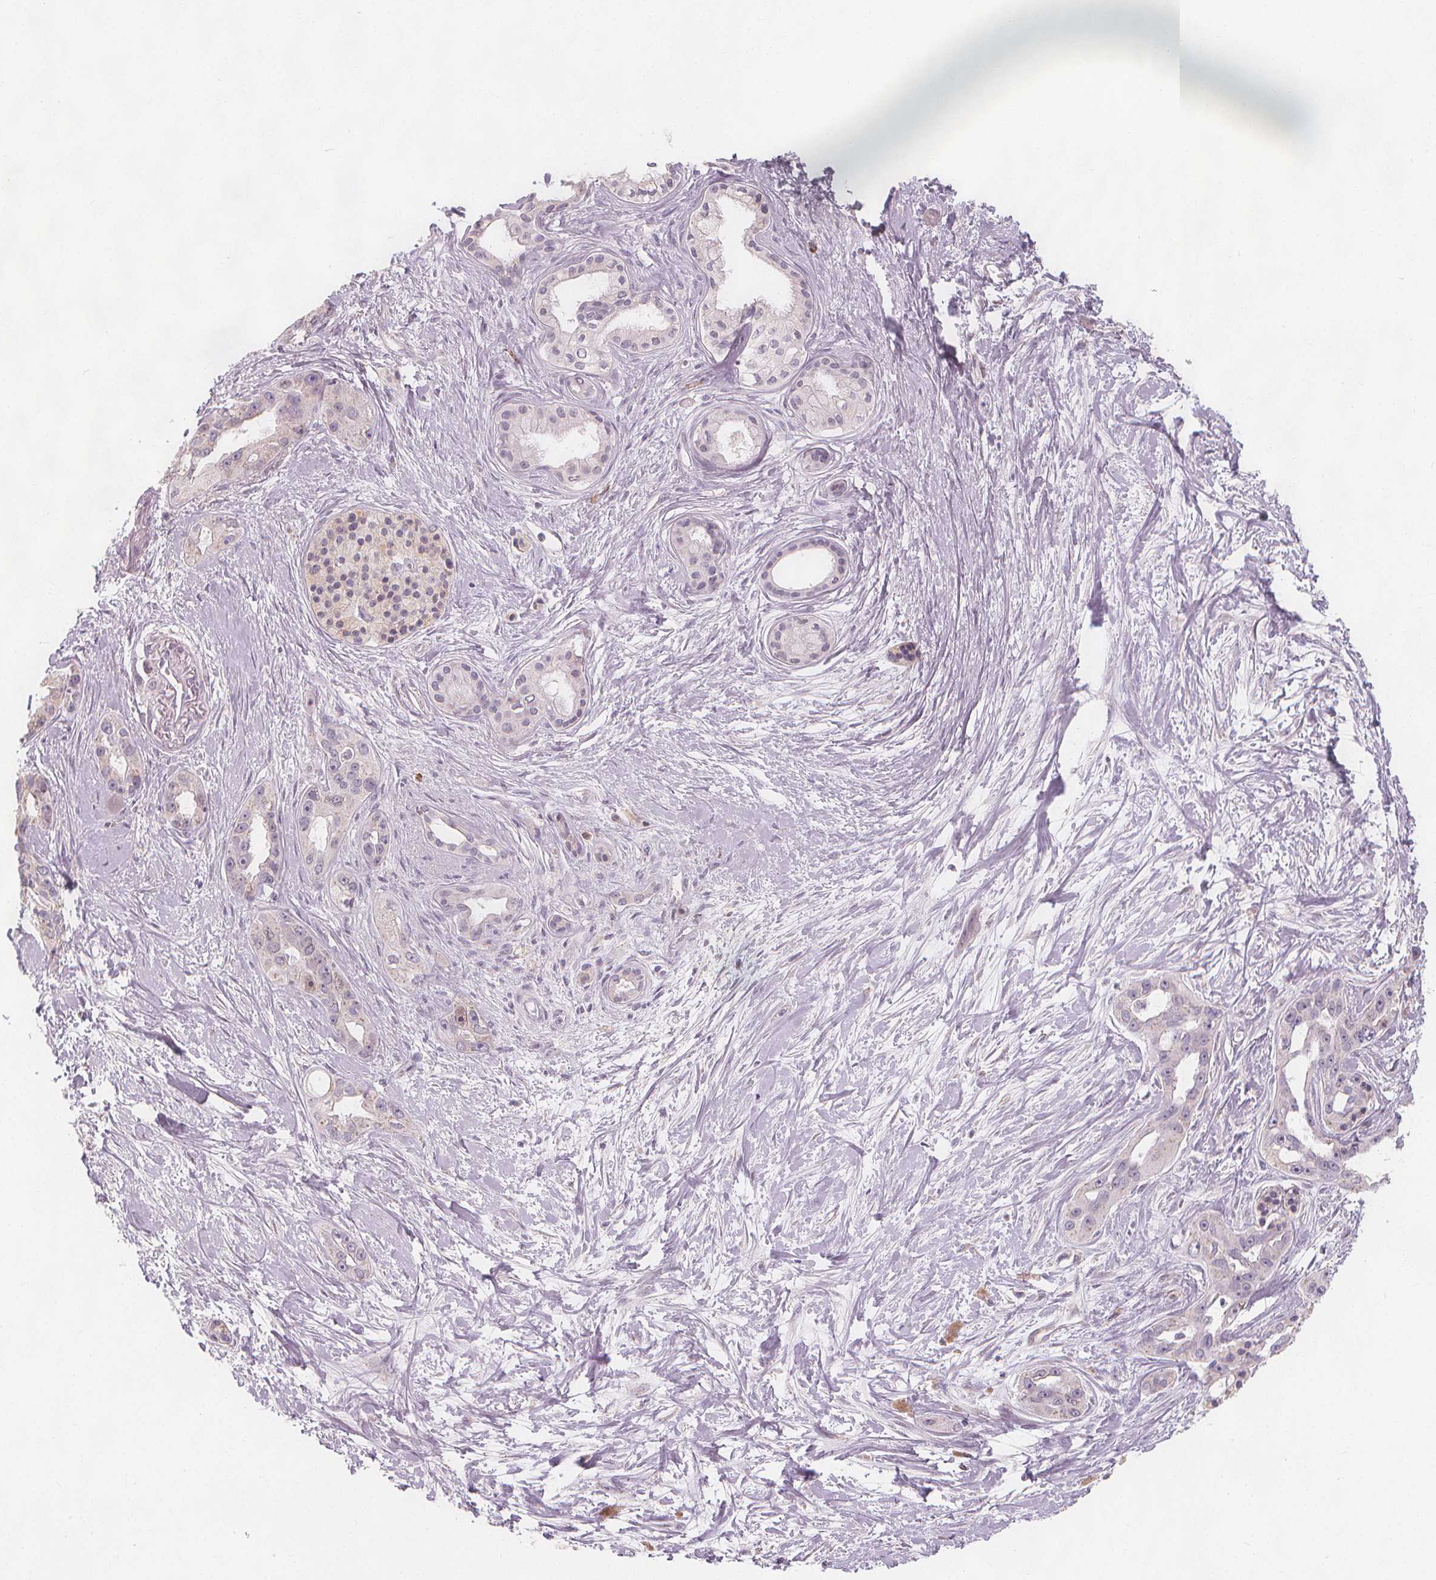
{"staining": {"intensity": "negative", "quantity": "none", "location": "none"}, "tissue": "pancreatic cancer", "cell_type": "Tumor cells", "image_type": "cancer", "snomed": [{"axis": "morphology", "description": "Adenocarcinoma, NOS"}, {"axis": "topography", "description": "Pancreas"}], "caption": "Image shows no significant protein positivity in tumor cells of pancreatic adenocarcinoma.", "gene": "TIPIN", "patient": {"sex": "female", "age": 50}}